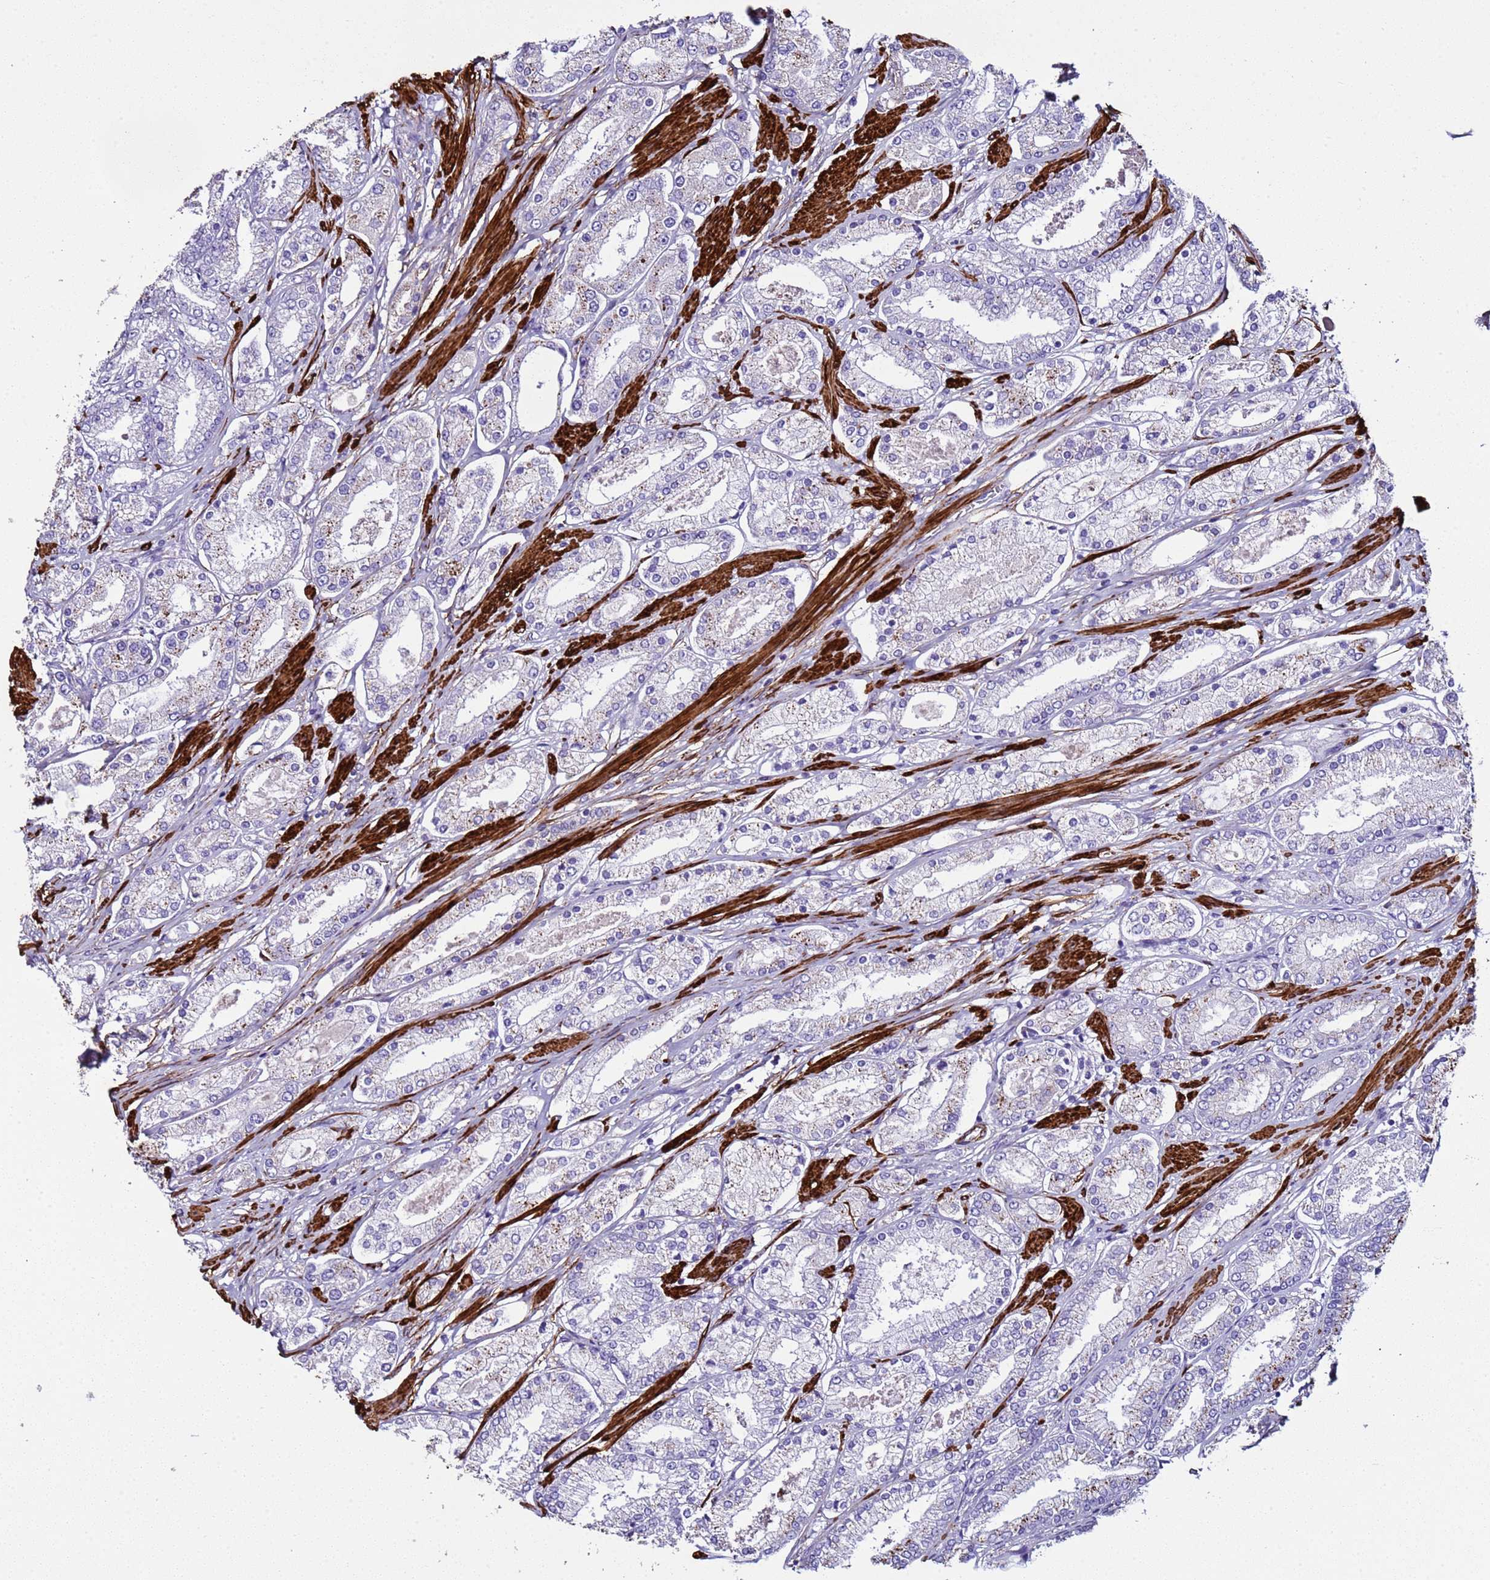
{"staining": {"intensity": "moderate", "quantity": "<25%", "location": "cytoplasmic/membranous"}, "tissue": "prostate cancer", "cell_type": "Tumor cells", "image_type": "cancer", "snomed": [{"axis": "morphology", "description": "Adenocarcinoma, High grade"}, {"axis": "topography", "description": "Prostate"}], "caption": "Prostate cancer (high-grade adenocarcinoma) tissue demonstrates moderate cytoplasmic/membranous staining in about <25% of tumor cells", "gene": "RABL2B", "patient": {"sex": "male", "age": 69}}